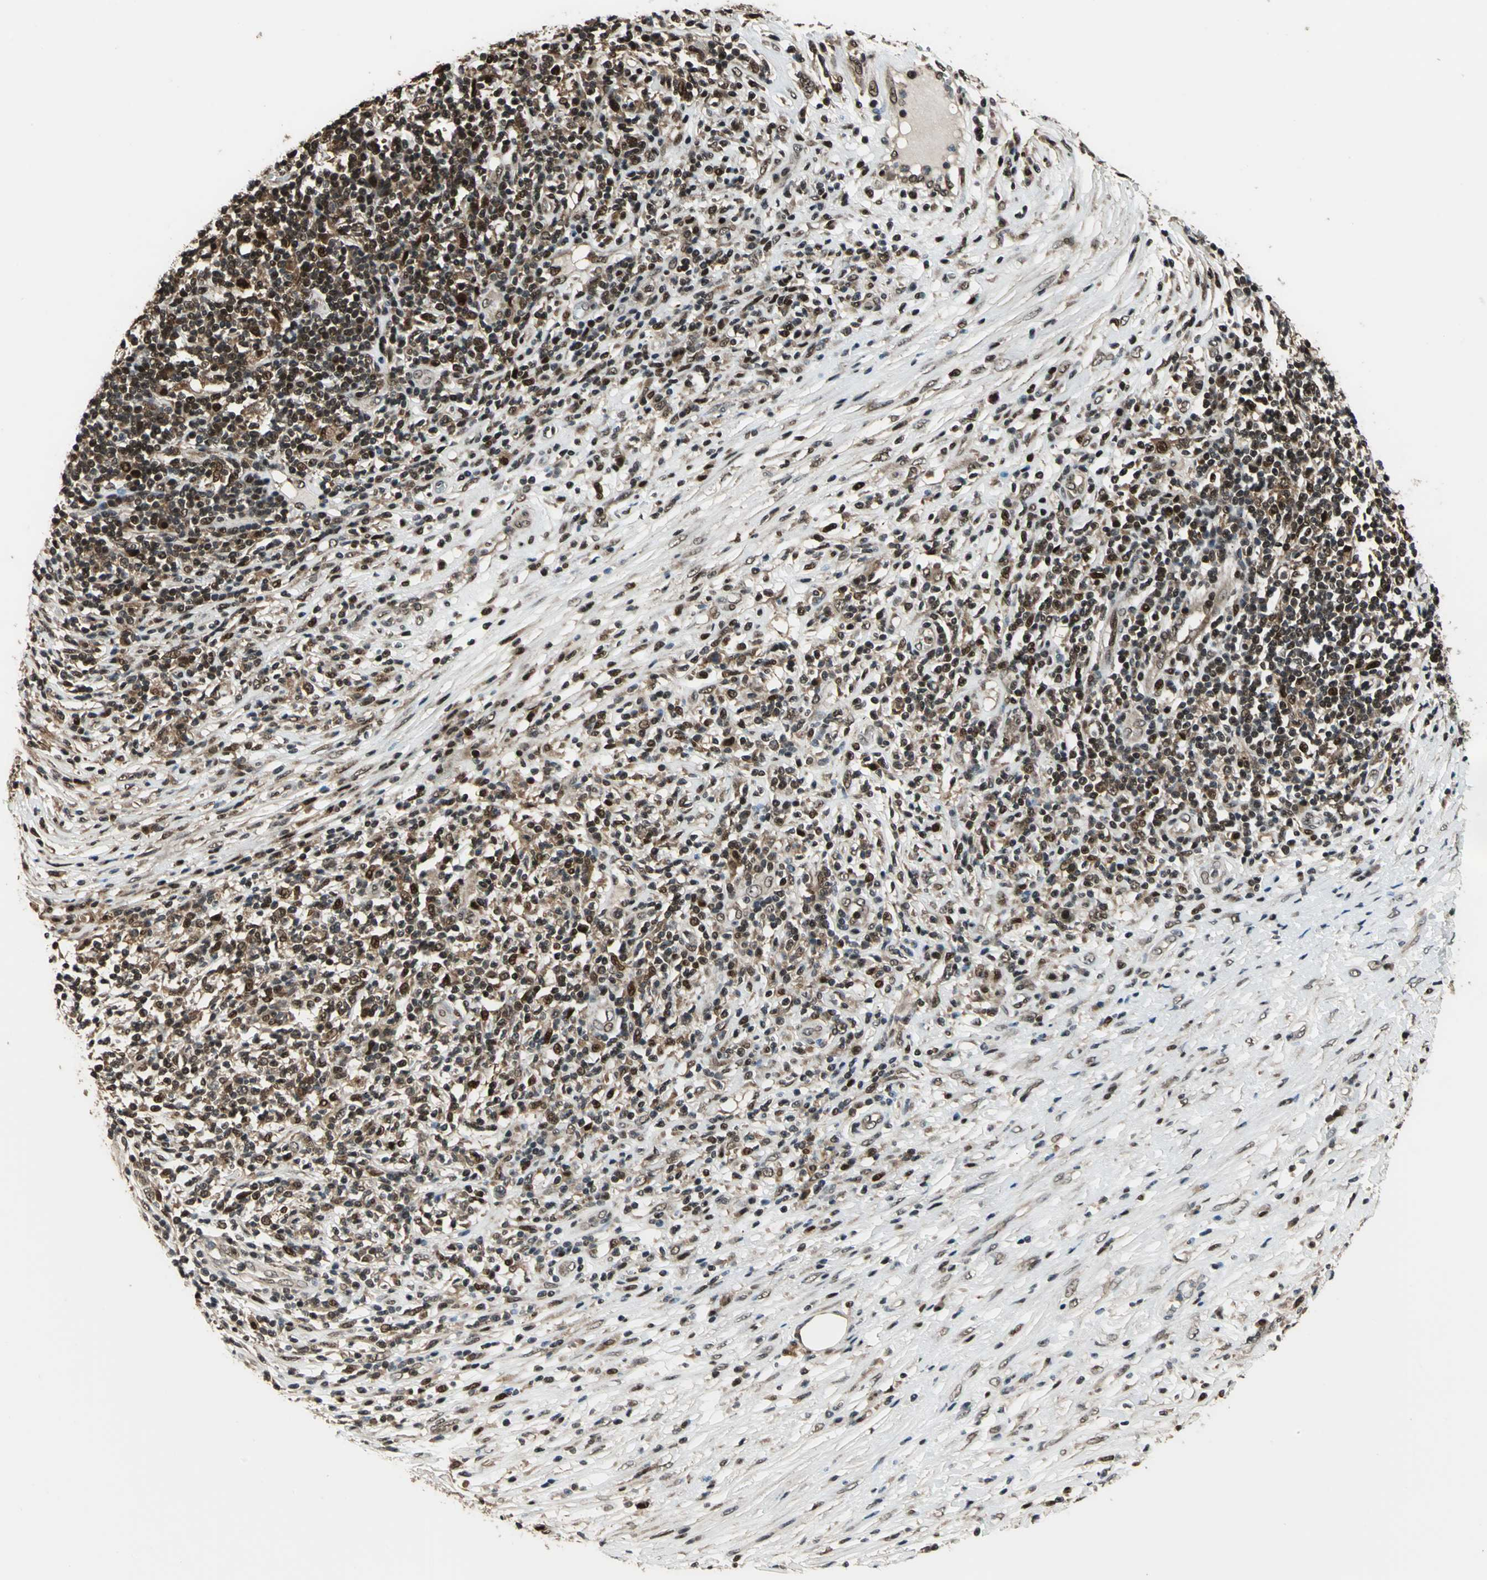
{"staining": {"intensity": "strong", "quantity": ">75%", "location": "nuclear"}, "tissue": "lymphoma", "cell_type": "Tumor cells", "image_type": "cancer", "snomed": [{"axis": "morphology", "description": "Malignant lymphoma, non-Hodgkin's type, High grade"}, {"axis": "topography", "description": "Lymph node"}], "caption": "Lymphoma stained with immunohistochemistry displays strong nuclear staining in about >75% of tumor cells. (IHC, brightfield microscopy, high magnification).", "gene": "MIS18BP1", "patient": {"sex": "female", "age": 84}}